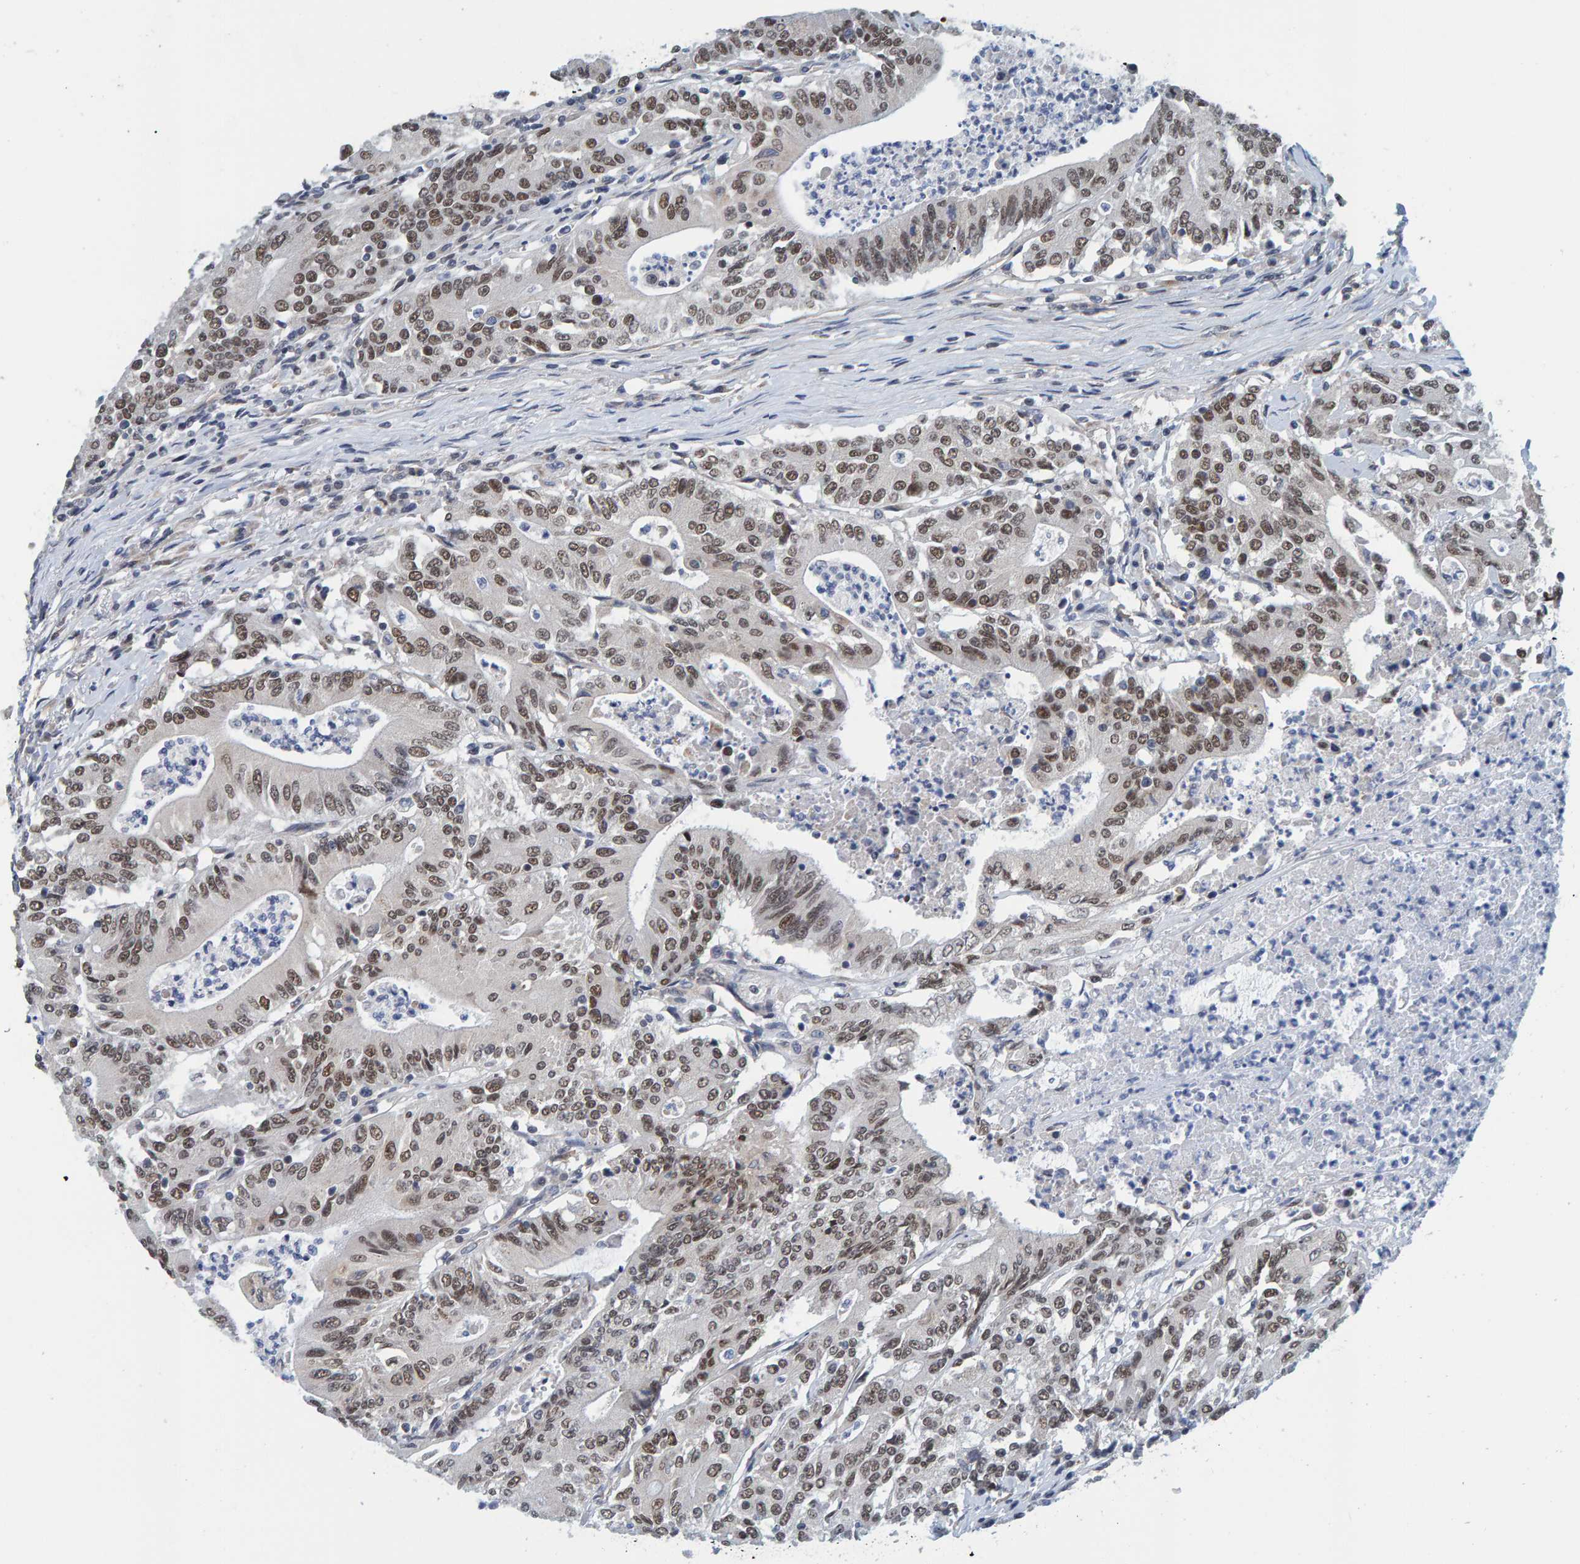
{"staining": {"intensity": "weak", "quantity": ">75%", "location": "nuclear"}, "tissue": "colorectal cancer", "cell_type": "Tumor cells", "image_type": "cancer", "snomed": [{"axis": "morphology", "description": "Adenocarcinoma, NOS"}, {"axis": "topography", "description": "Colon"}], "caption": "DAB (3,3'-diaminobenzidine) immunohistochemical staining of colorectal cancer demonstrates weak nuclear protein expression in about >75% of tumor cells.", "gene": "SCRN2", "patient": {"sex": "female", "age": 77}}